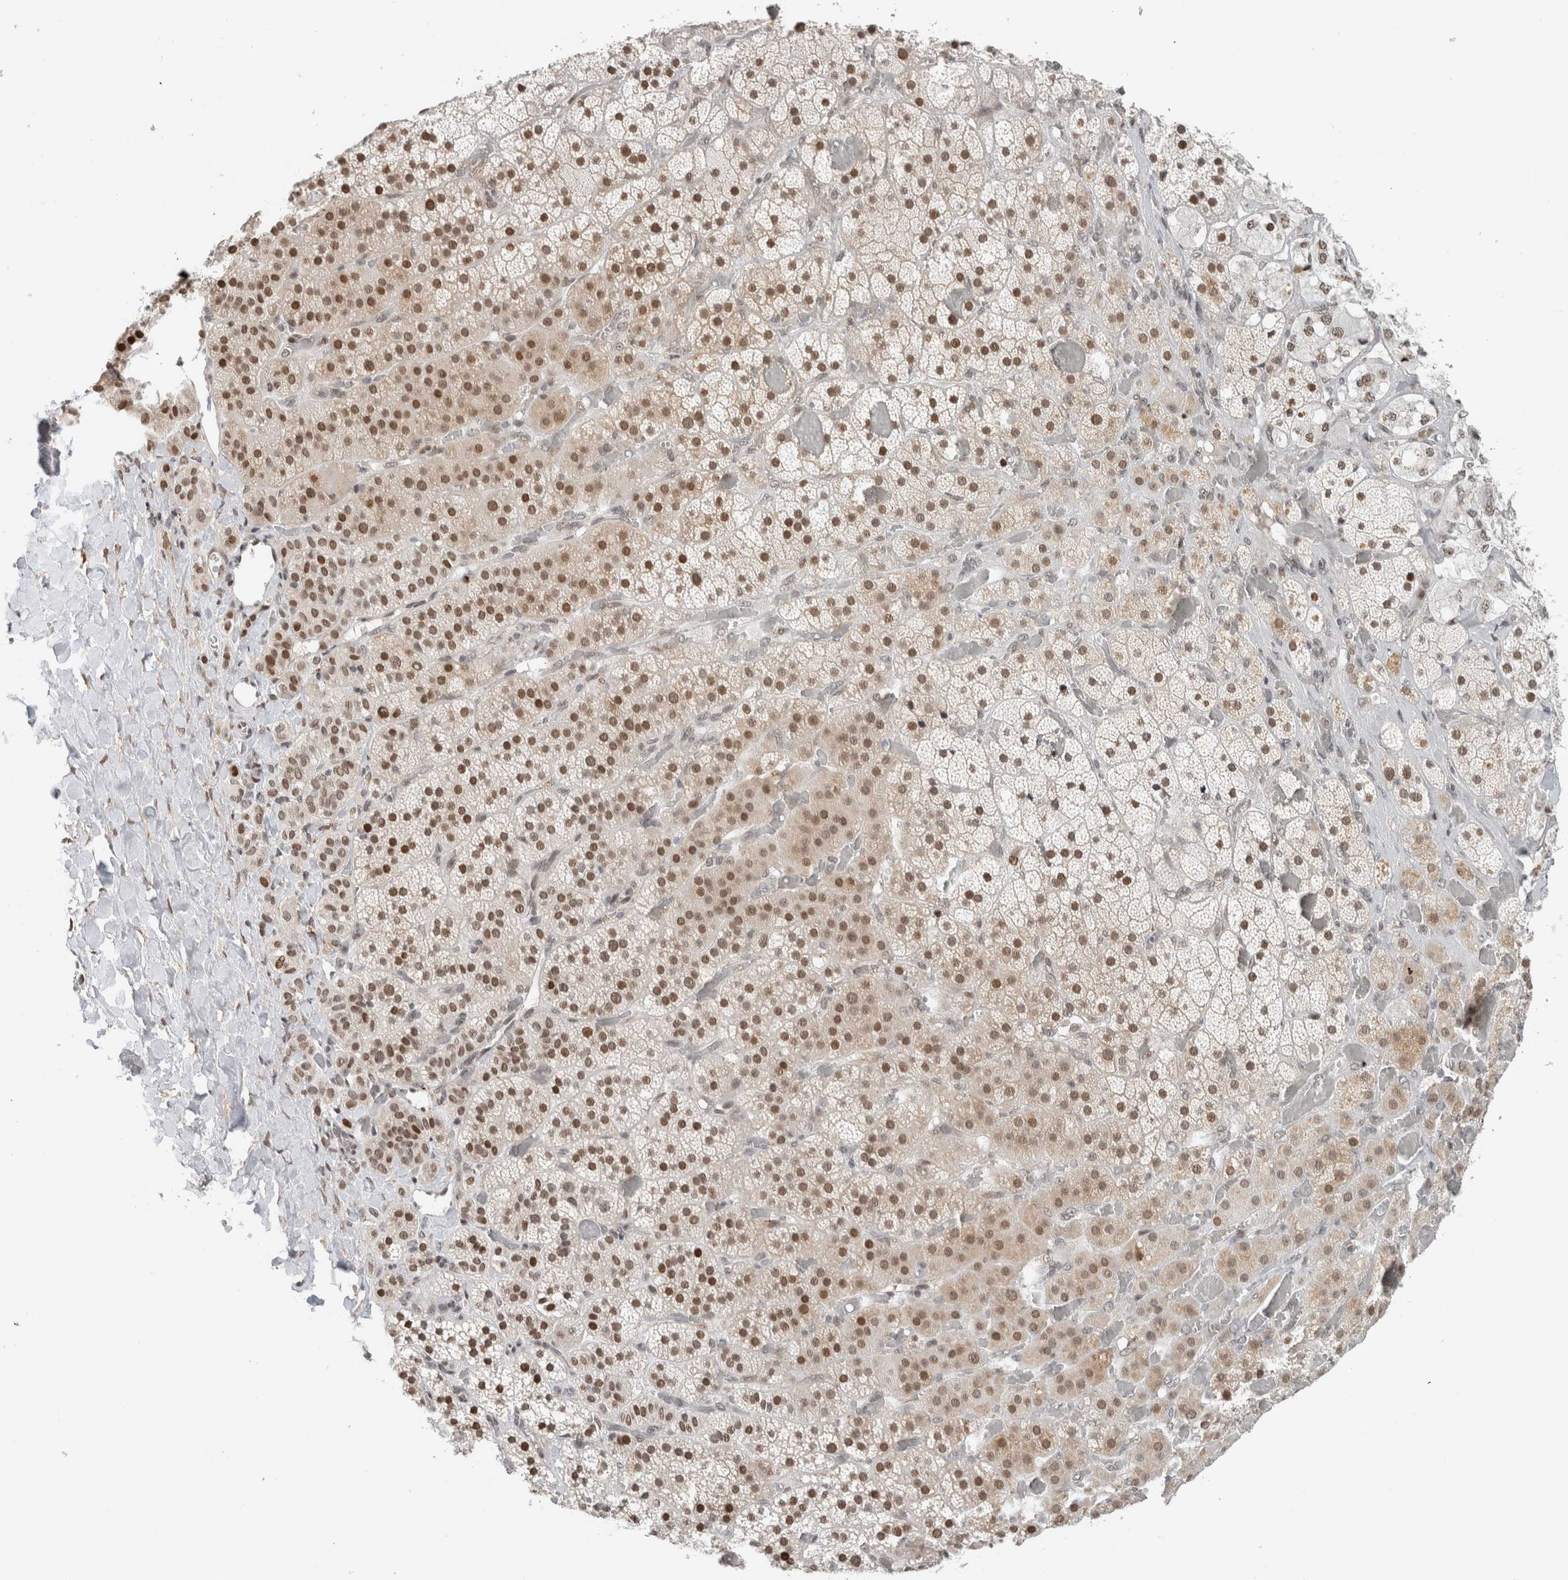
{"staining": {"intensity": "strong", "quantity": ">75%", "location": "cytoplasmic/membranous,nuclear"}, "tissue": "adrenal gland", "cell_type": "Glandular cells", "image_type": "normal", "snomed": [{"axis": "morphology", "description": "Normal tissue, NOS"}, {"axis": "topography", "description": "Adrenal gland"}], "caption": "Protein staining of unremarkable adrenal gland shows strong cytoplasmic/membranous,nuclear staining in about >75% of glandular cells. The staining was performed using DAB (3,3'-diaminobenzidine) to visualize the protein expression in brown, while the nuclei were stained in blue with hematoxylin (Magnification: 20x).", "gene": "HNRNPR", "patient": {"sex": "male", "age": 57}}